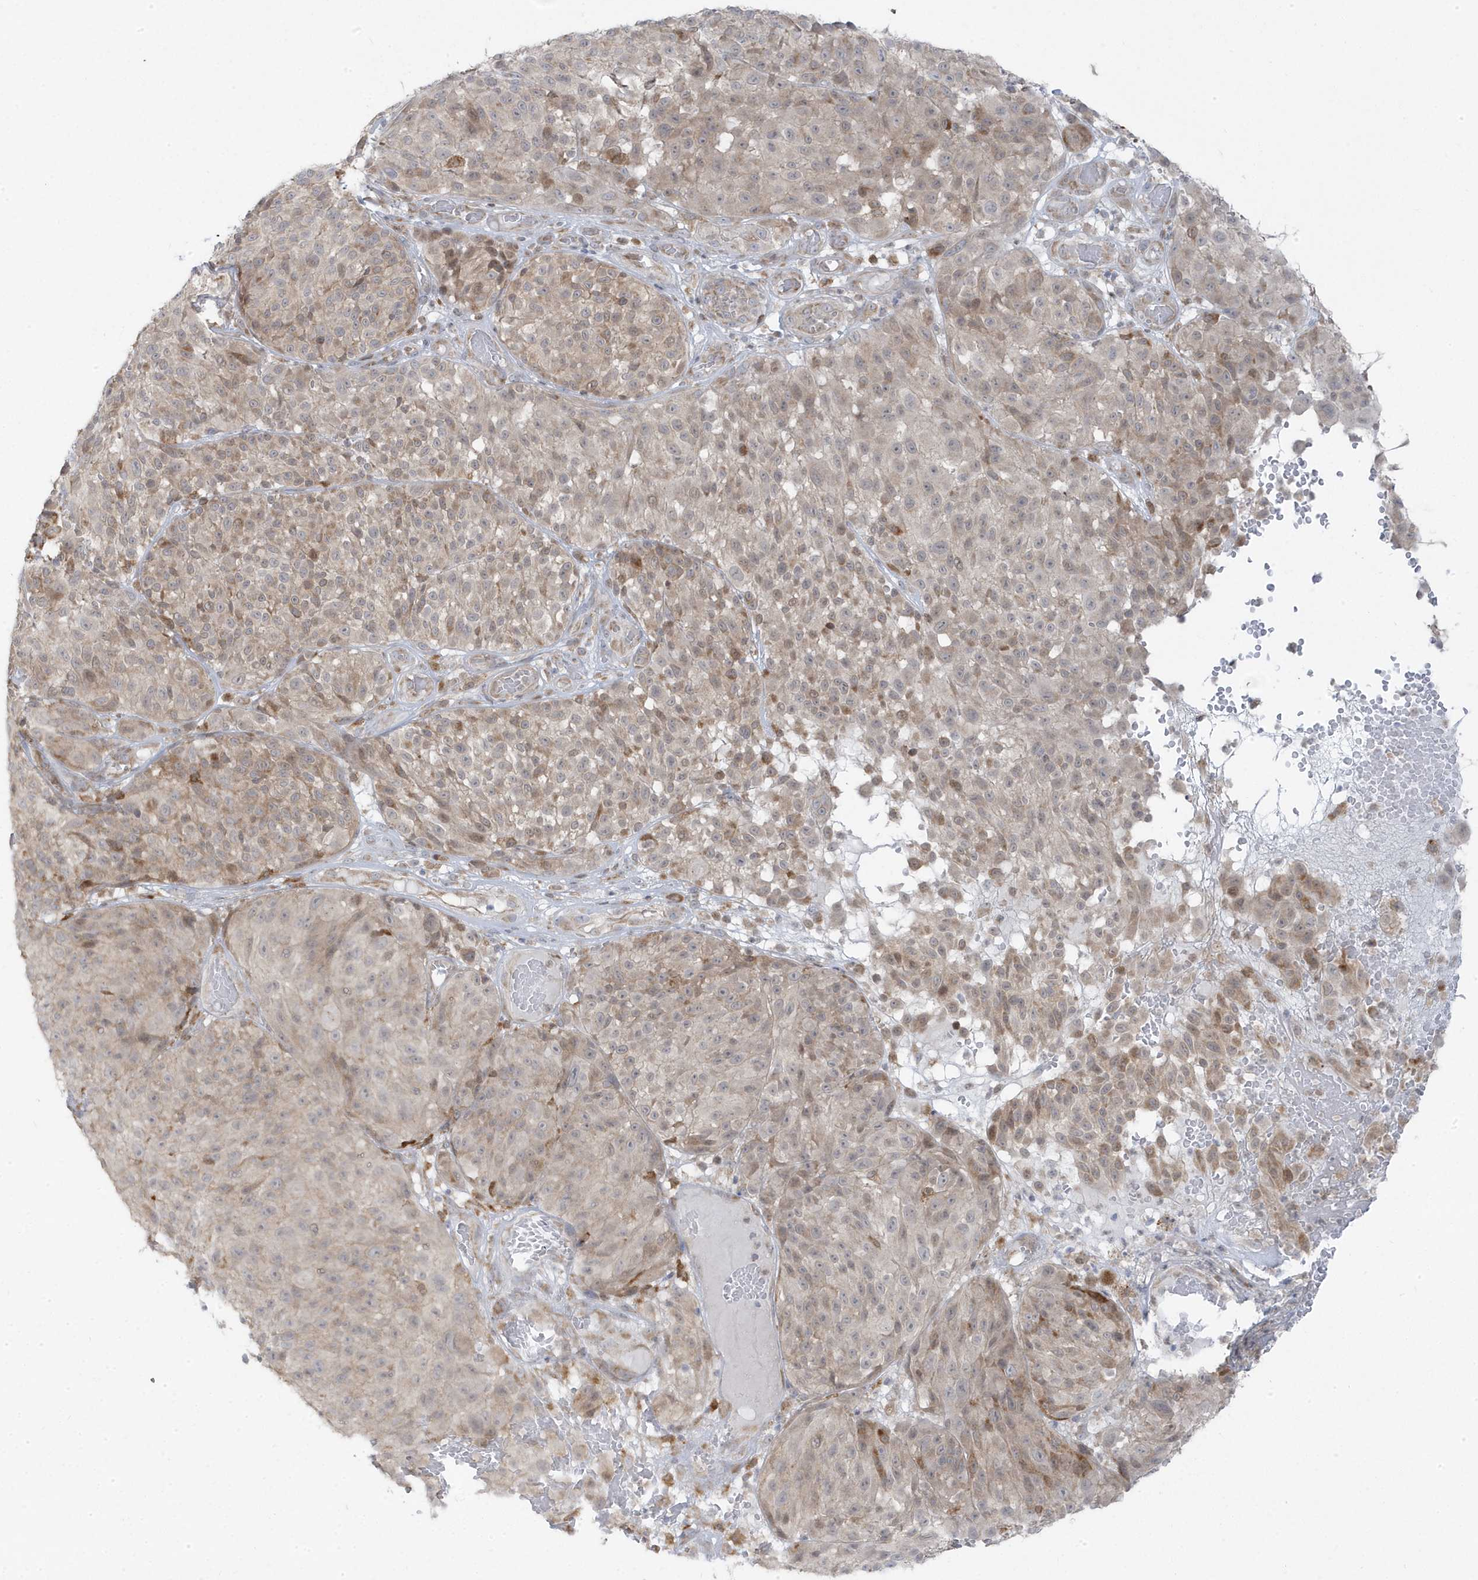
{"staining": {"intensity": "weak", "quantity": "<25%", "location": "cytoplasmic/membranous"}, "tissue": "melanoma", "cell_type": "Tumor cells", "image_type": "cancer", "snomed": [{"axis": "morphology", "description": "Malignant melanoma, NOS"}, {"axis": "topography", "description": "Skin"}], "caption": "High magnification brightfield microscopy of melanoma stained with DAB (3,3'-diaminobenzidine) (brown) and counterstained with hematoxylin (blue): tumor cells show no significant expression.", "gene": "ZNF654", "patient": {"sex": "male", "age": 83}}